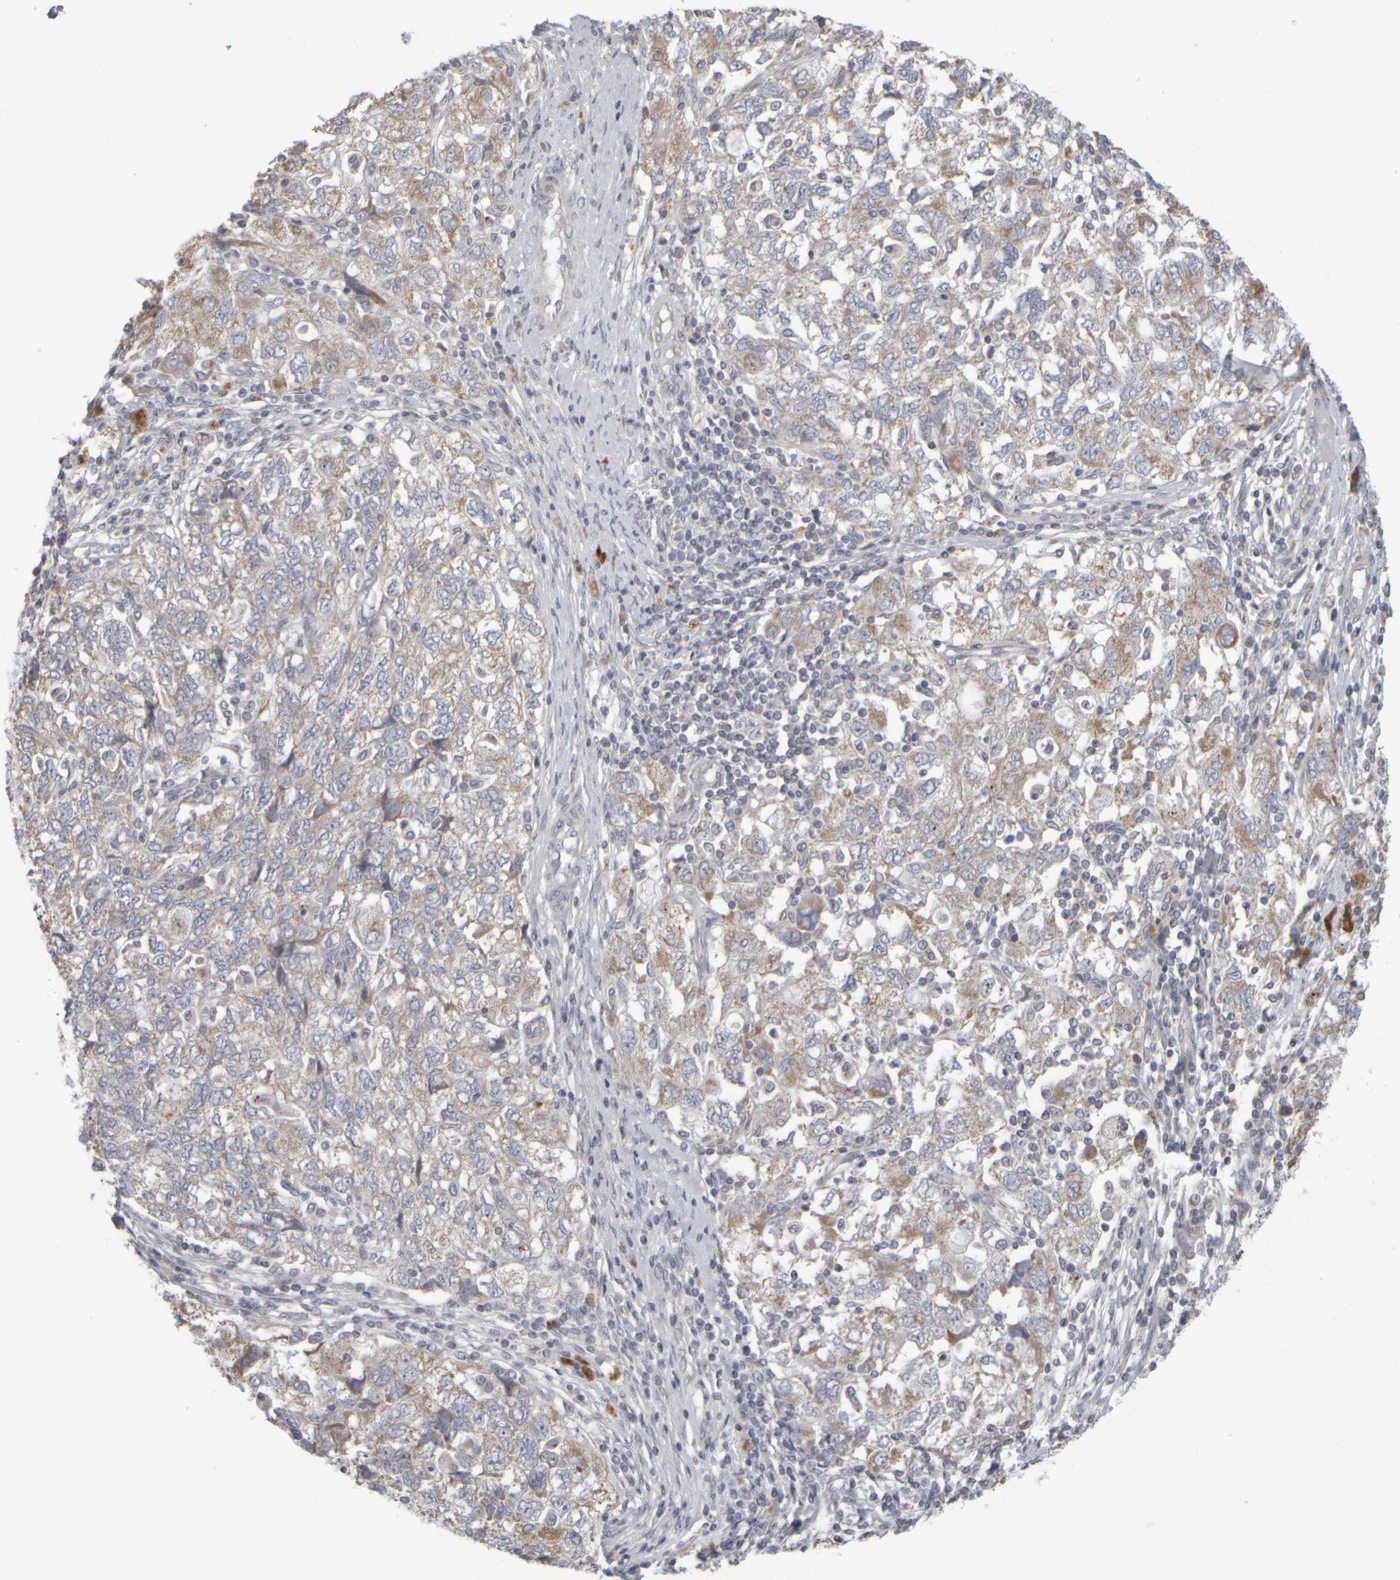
{"staining": {"intensity": "weak", "quantity": ">75%", "location": "cytoplasmic/membranous"}, "tissue": "ovarian cancer", "cell_type": "Tumor cells", "image_type": "cancer", "snomed": [{"axis": "morphology", "description": "Carcinoma, NOS"}, {"axis": "morphology", "description": "Cystadenocarcinoma, serous, NOS"}, {"axis": "topography", "description": "Ovary"}], "caption": "Ovarian cancer (serous cystadenocarcinoma) tissue exhibits weak cytoplasmic/membranous positivity in about >75% of tumor cells, visualized by immunohistochemistry.", "gene": "SCO1", "patient": {"sex": "female", "age": 69}}